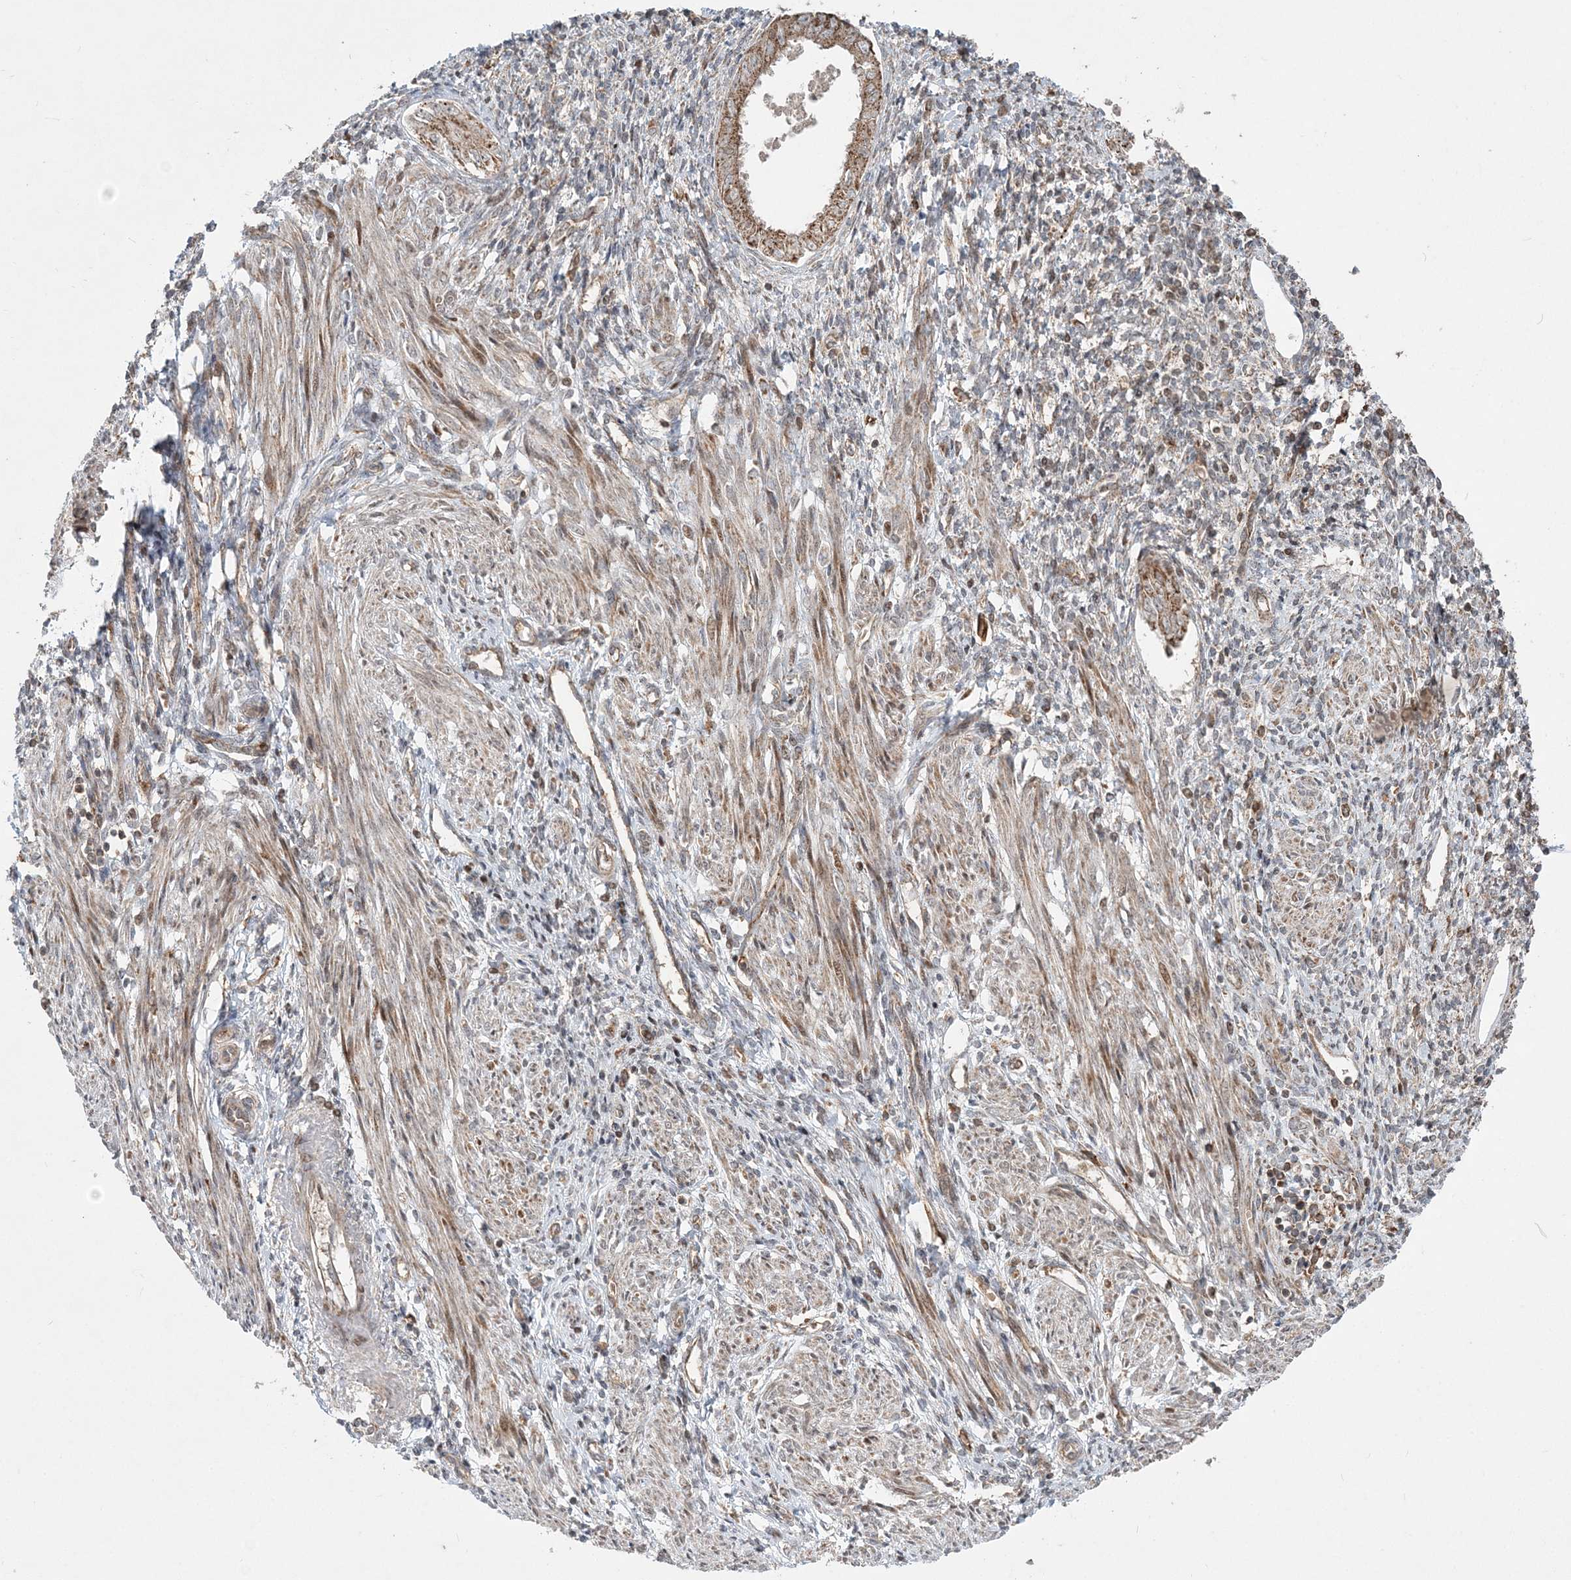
{"staining": {"intensity": "moderate", "quantity": ">75%", "location": "cytoplasmic/membranous"}, "tissue": "endometrium", "cell_type": "Cells in endometrial stroma", "image_type": "normal", "snomed": [{"axis": "morphology", "description": "Normal tissue, NOS"}, {"axis": "topography", "description": "Endometrium"}], "caption": "Immunohistochemistry staining of normal endometrium, which shows medium levels of moderate cytoplasmic/membranous expression in approximately >75% of cells in endometrial stroma indicating moderate cytoplasmic/membranous protein staining. The staining was performed using DAB (brown) for protein detection and nuclei were counterstained in hematoxylin (blue).", "gene": "LRPPRC", "patient": {"sex": "female", "age": 66}}